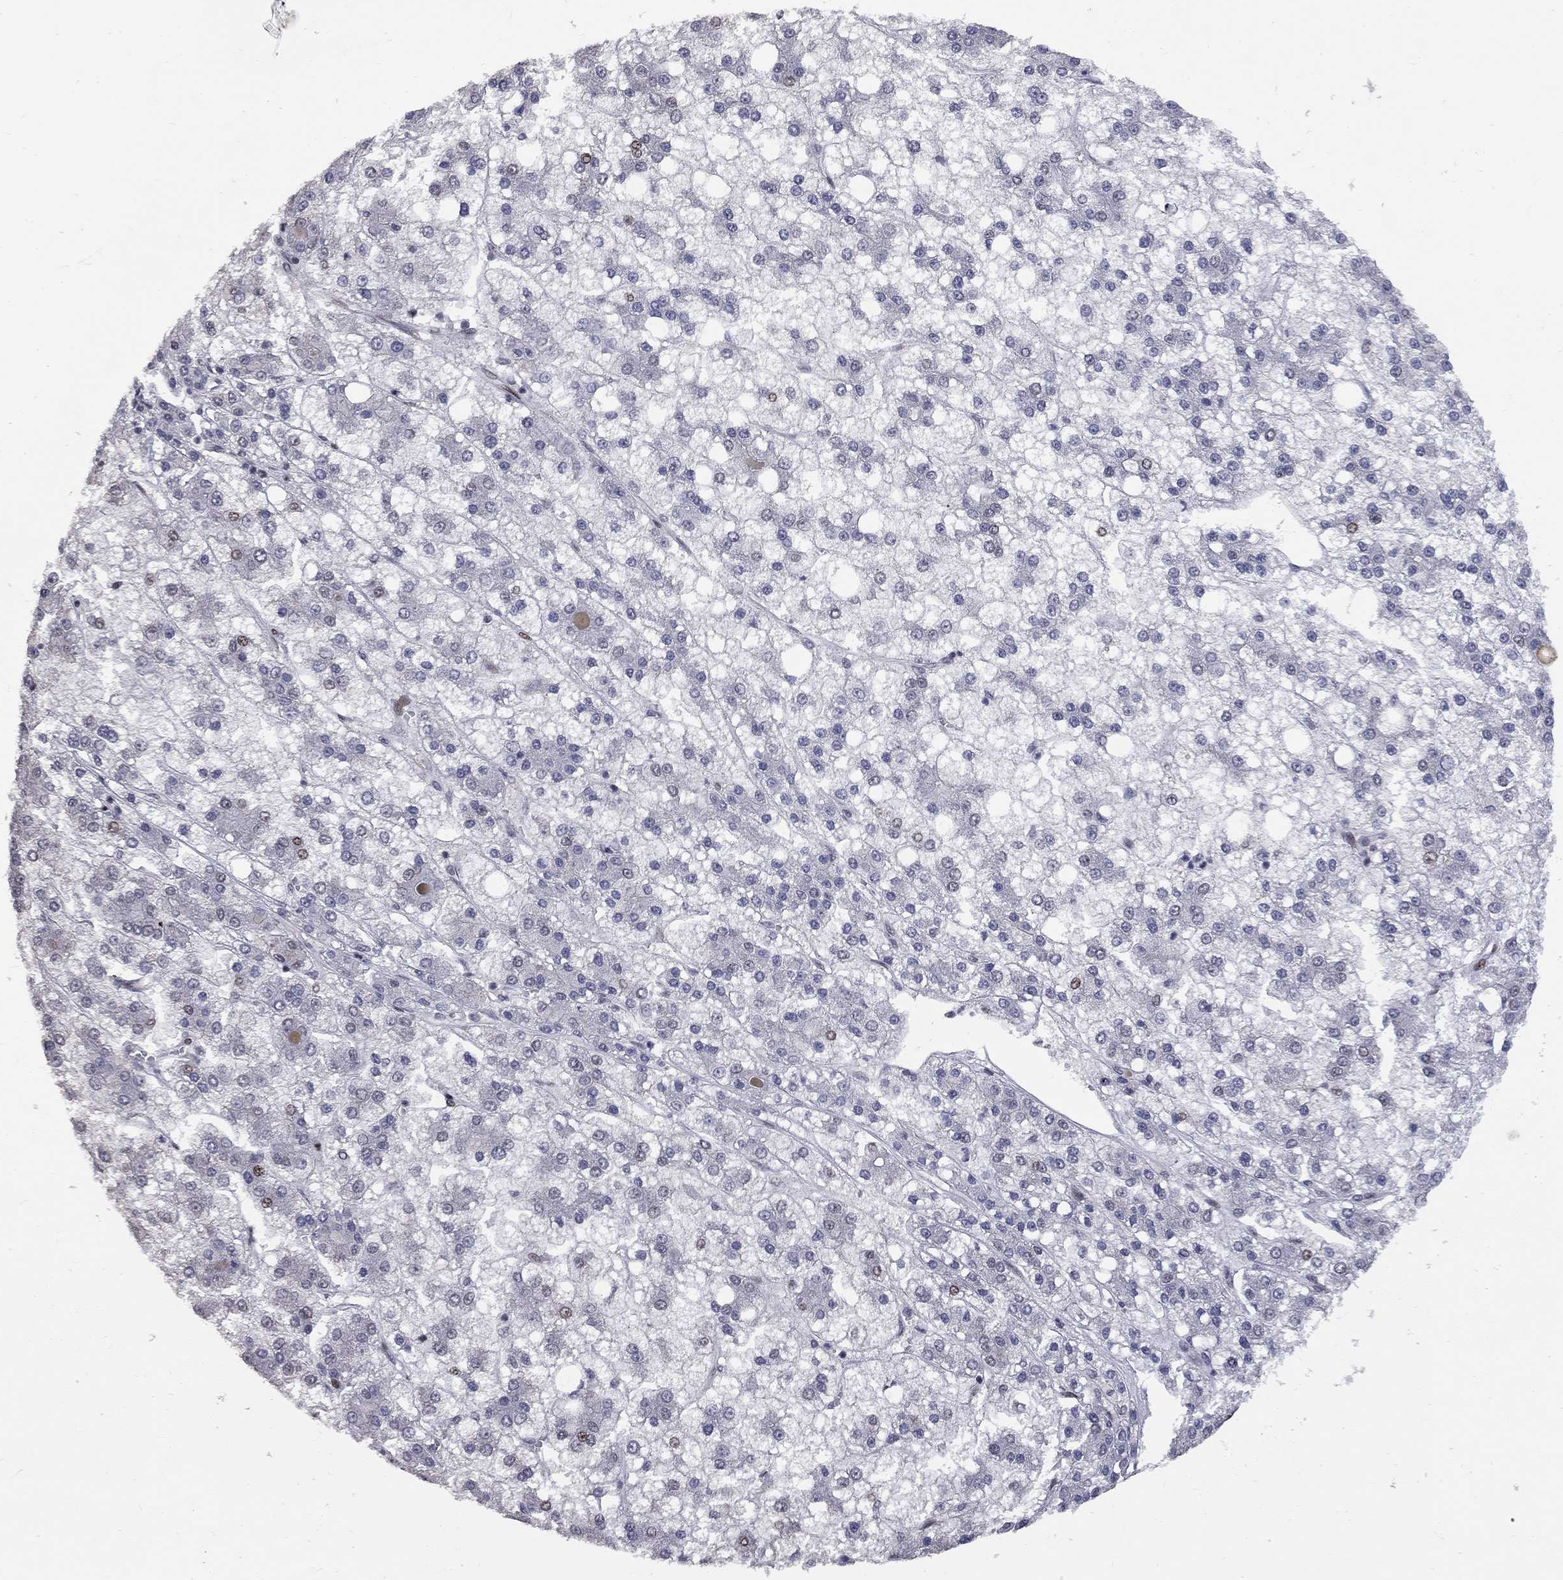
{"staining": {"intensity": "moderate", "quantity": "<25%", "location": "nuclear"}, "tissue": "liver cancer", "cell_type": "Tumor cells", "image_type": "cancer", "snomed": [{"axis": "morphology", "description": "Carcinoma, Hepatocellular, NOS"}, {"axis": "topography", "description": "Liver"}], "caption": "Immunohistochemistry histopathology image of neoplastic tissue: liver cancer stained using immunohistochemistry demonstrates low levels of moderate protein expression localized specifically in the nuclear of tumor cells, appearing as a nuclear brown color.", "gene": "ZNF154", "patient": {"sex": "male", "age": 73}}